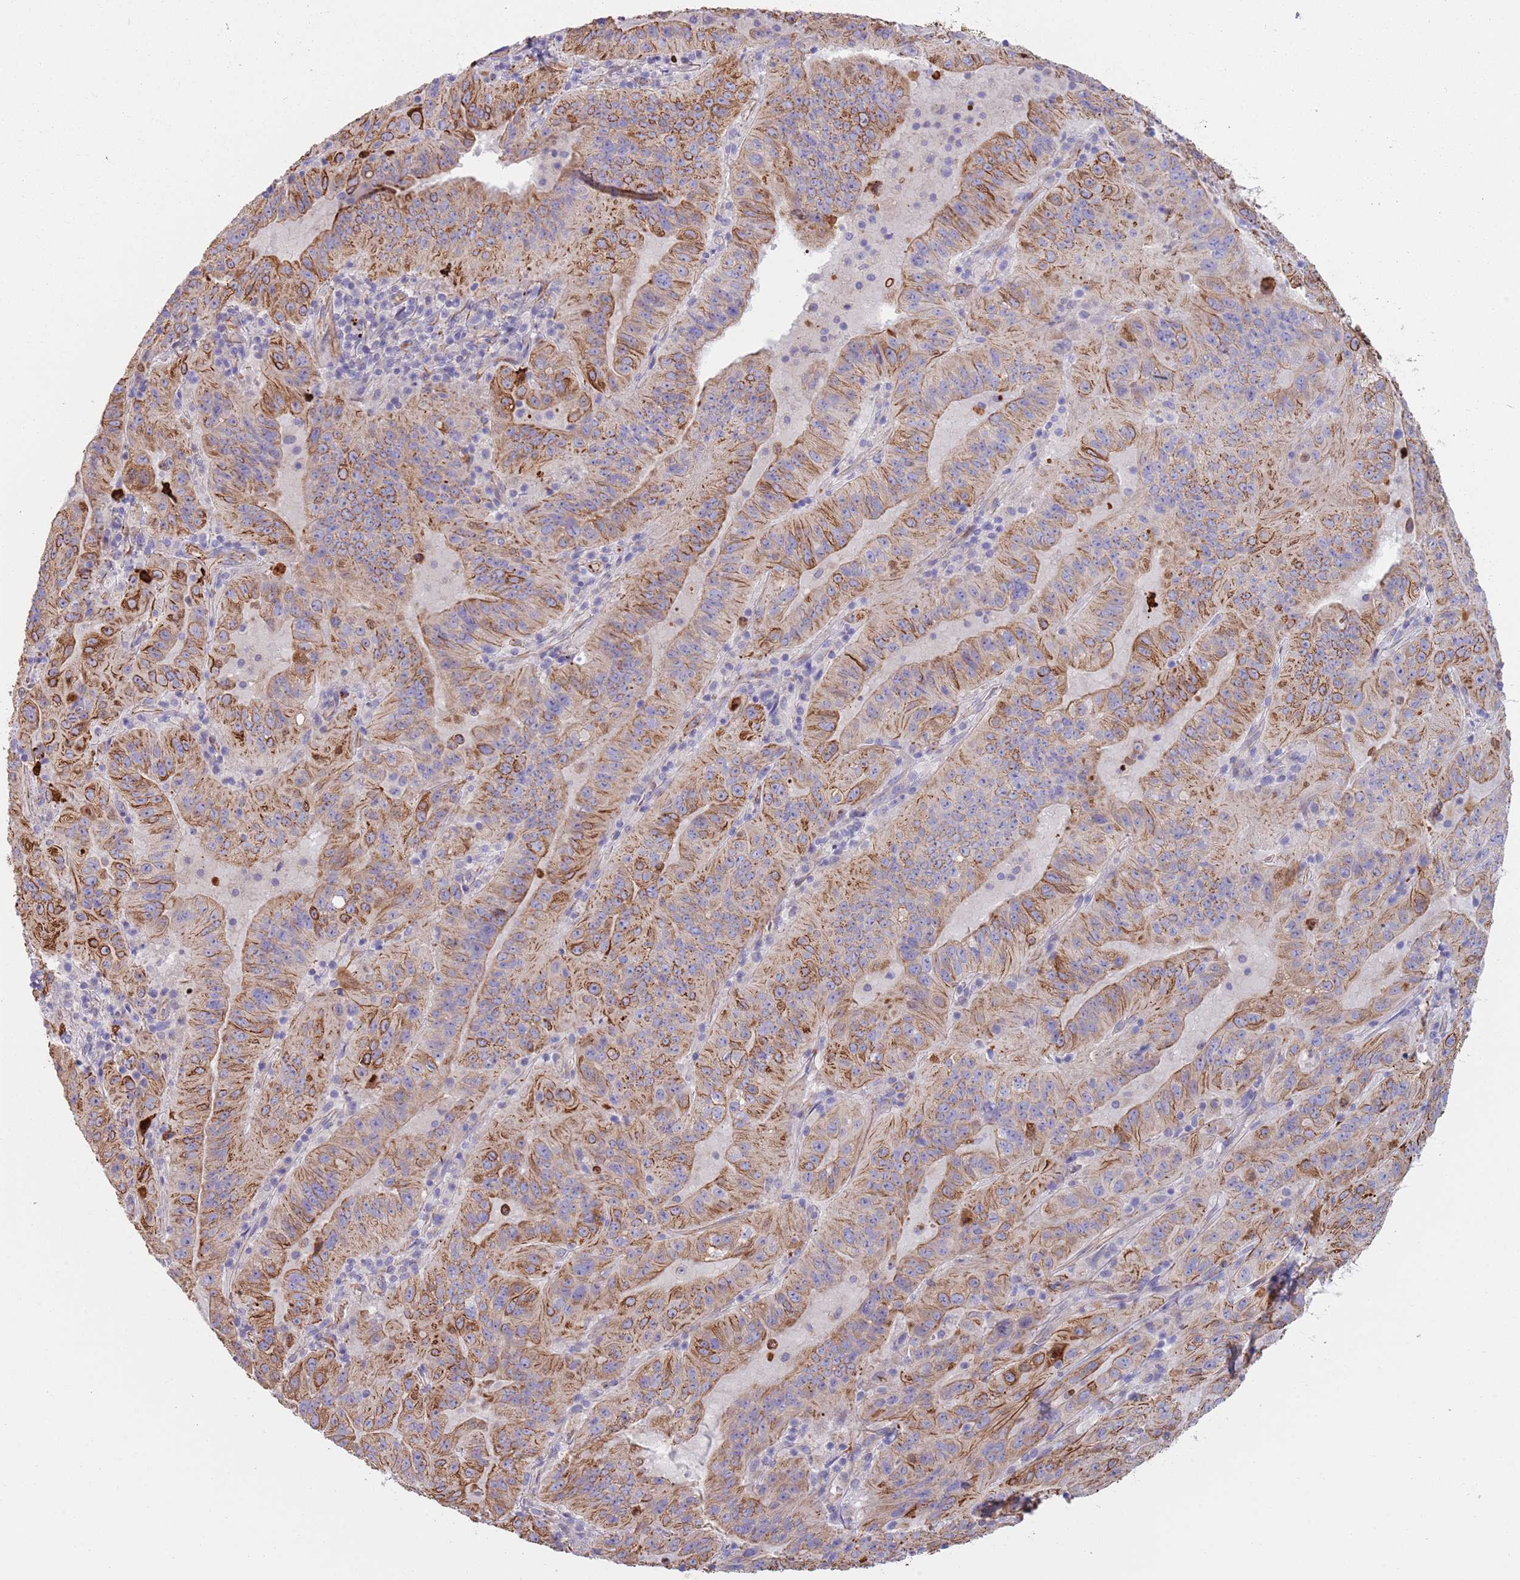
{"staining": {"intensity": "moderate", "quantity": ">75%", "location": "cytoplasmic/membranous"}, "tissue": "pancreatic cancer", "cell_type": "Tumor cells", "image_type": "cancer", "snomed": [{"axis": "morphology", "description": "Adenocarcinoma, NOS"}, {"axis": "topography", "description": "Pancreas"}], "caption": "Pancreatic adenocarcinoma tissue exhibits moderate cytoplasmic/membranous positivity in approximately >75% of tumor cells, visualized by immunohistochemistry.", "gene": "MOGAT1", "patient": {"sex": "male", "age": 63}}